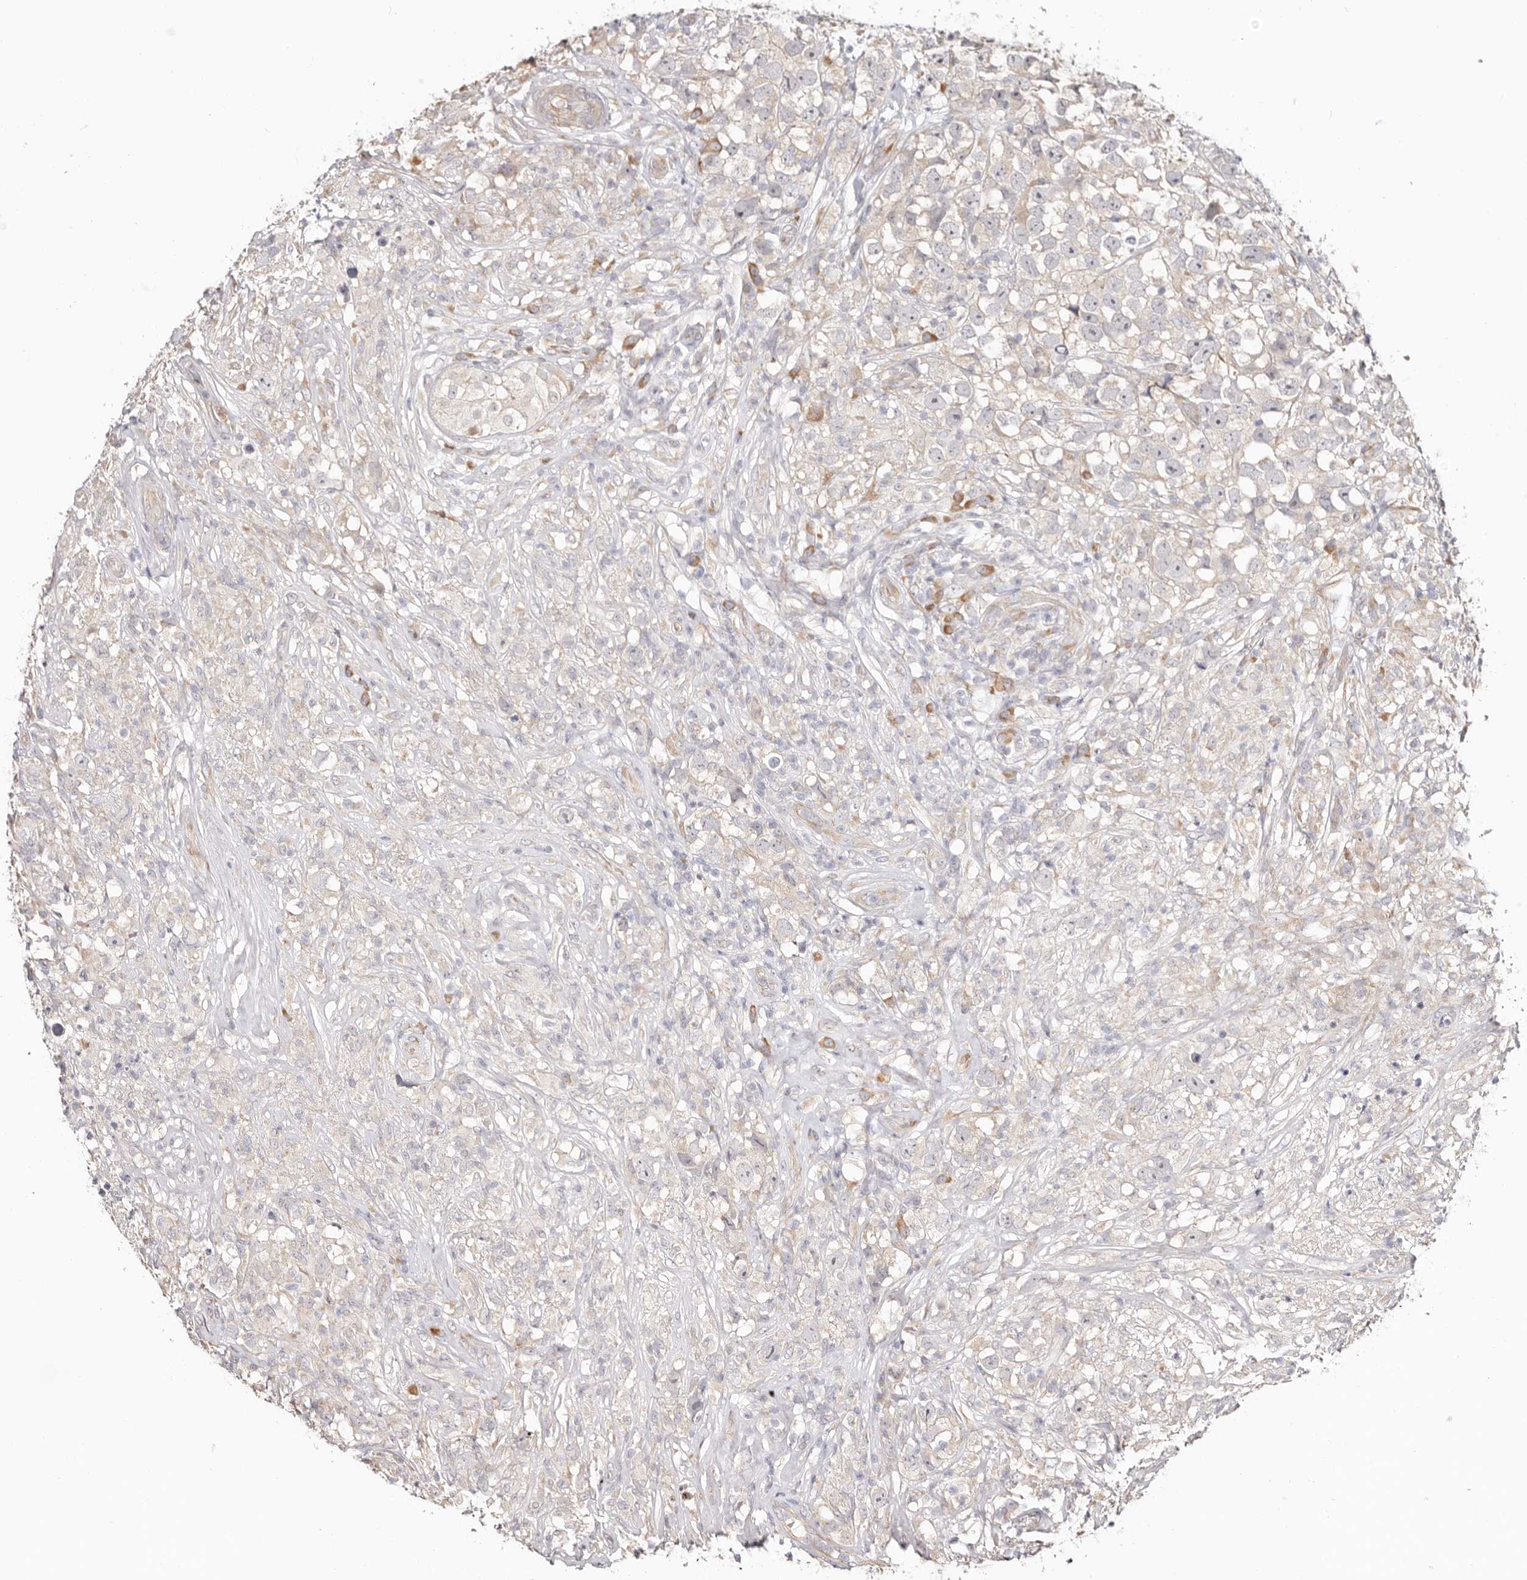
{"staining": {"intensity": "negative", "quantity": "none", "location": "none"}, "tissue": "testis cancer", "cell_type": "Tumor cells", "image_type": "cancer", "snomed": [{"axis": "morphology", "description": "Seminoma, NOS"}, {"axis": "topography", "description": "Testis"}], "caption": "A high-resolution histopathology image shows immunohistochemistry (IHC) staining of seminoma (testis), which demonstrates no significant staining in tumor cells.", "gene": "BCL2L15", "patient": {"sex": "male", "age": 49}}